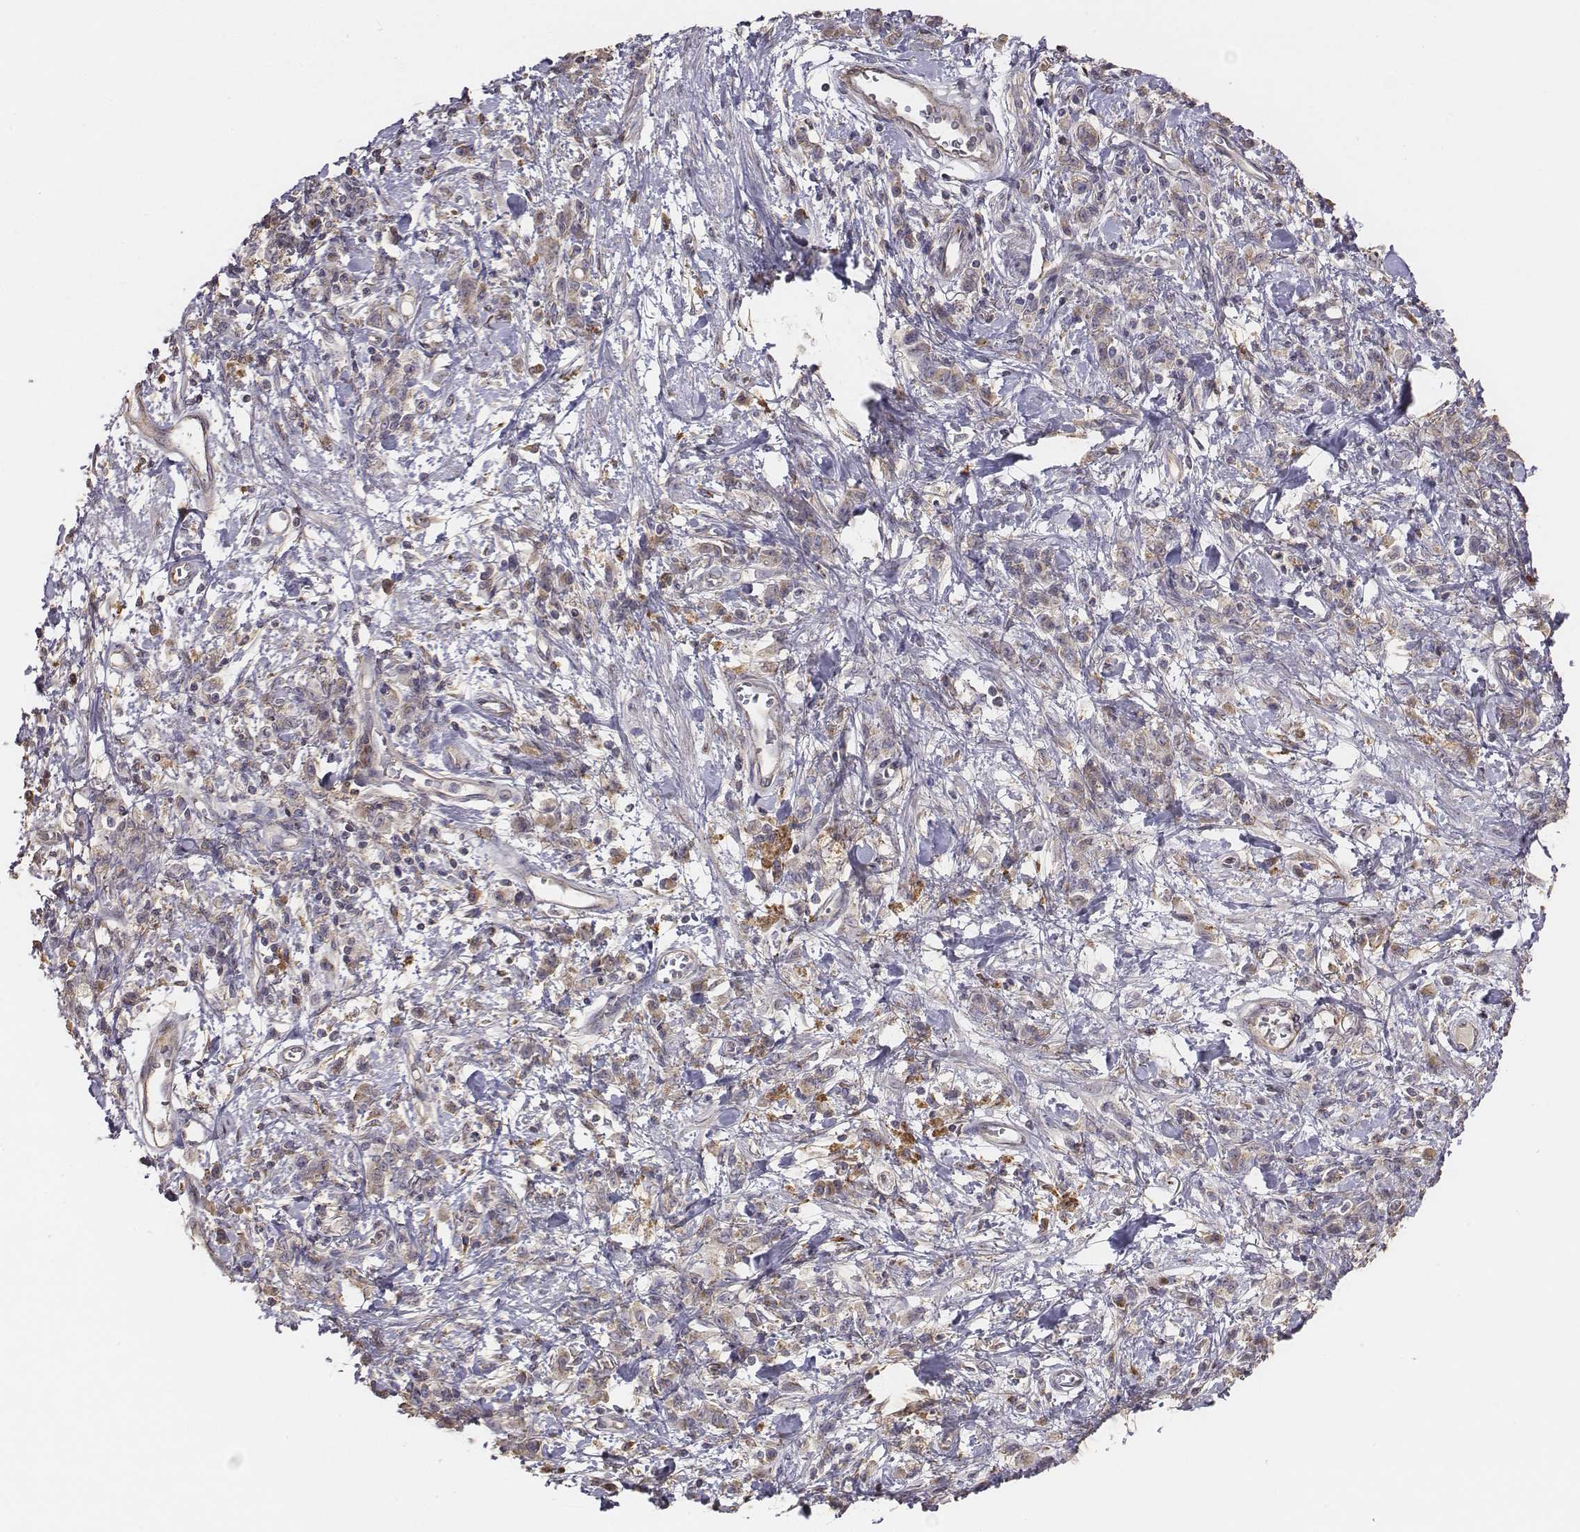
{"staining": {"intensity": "weak", "quantity": ">75%", "location": "cytoplasmic/membranous"}, "tissue": "stomach cancer", "cell_type": "Tumor cells", "image_type": "cancer", "snomed": [{"axis": "morphology", "description": "Adenocarcinoma, NOS"}, {"axis": "topography", "description": "Stomach"}], "caption": "About >75% of tumor cells in adenocarcinoma (stomach) reveal weak cytoplasmic/membranous protein staining as visualized by brown immunohistochemical staining.", "gene": "AP1B1", "patient": {"sex": "male", "age": 77}}